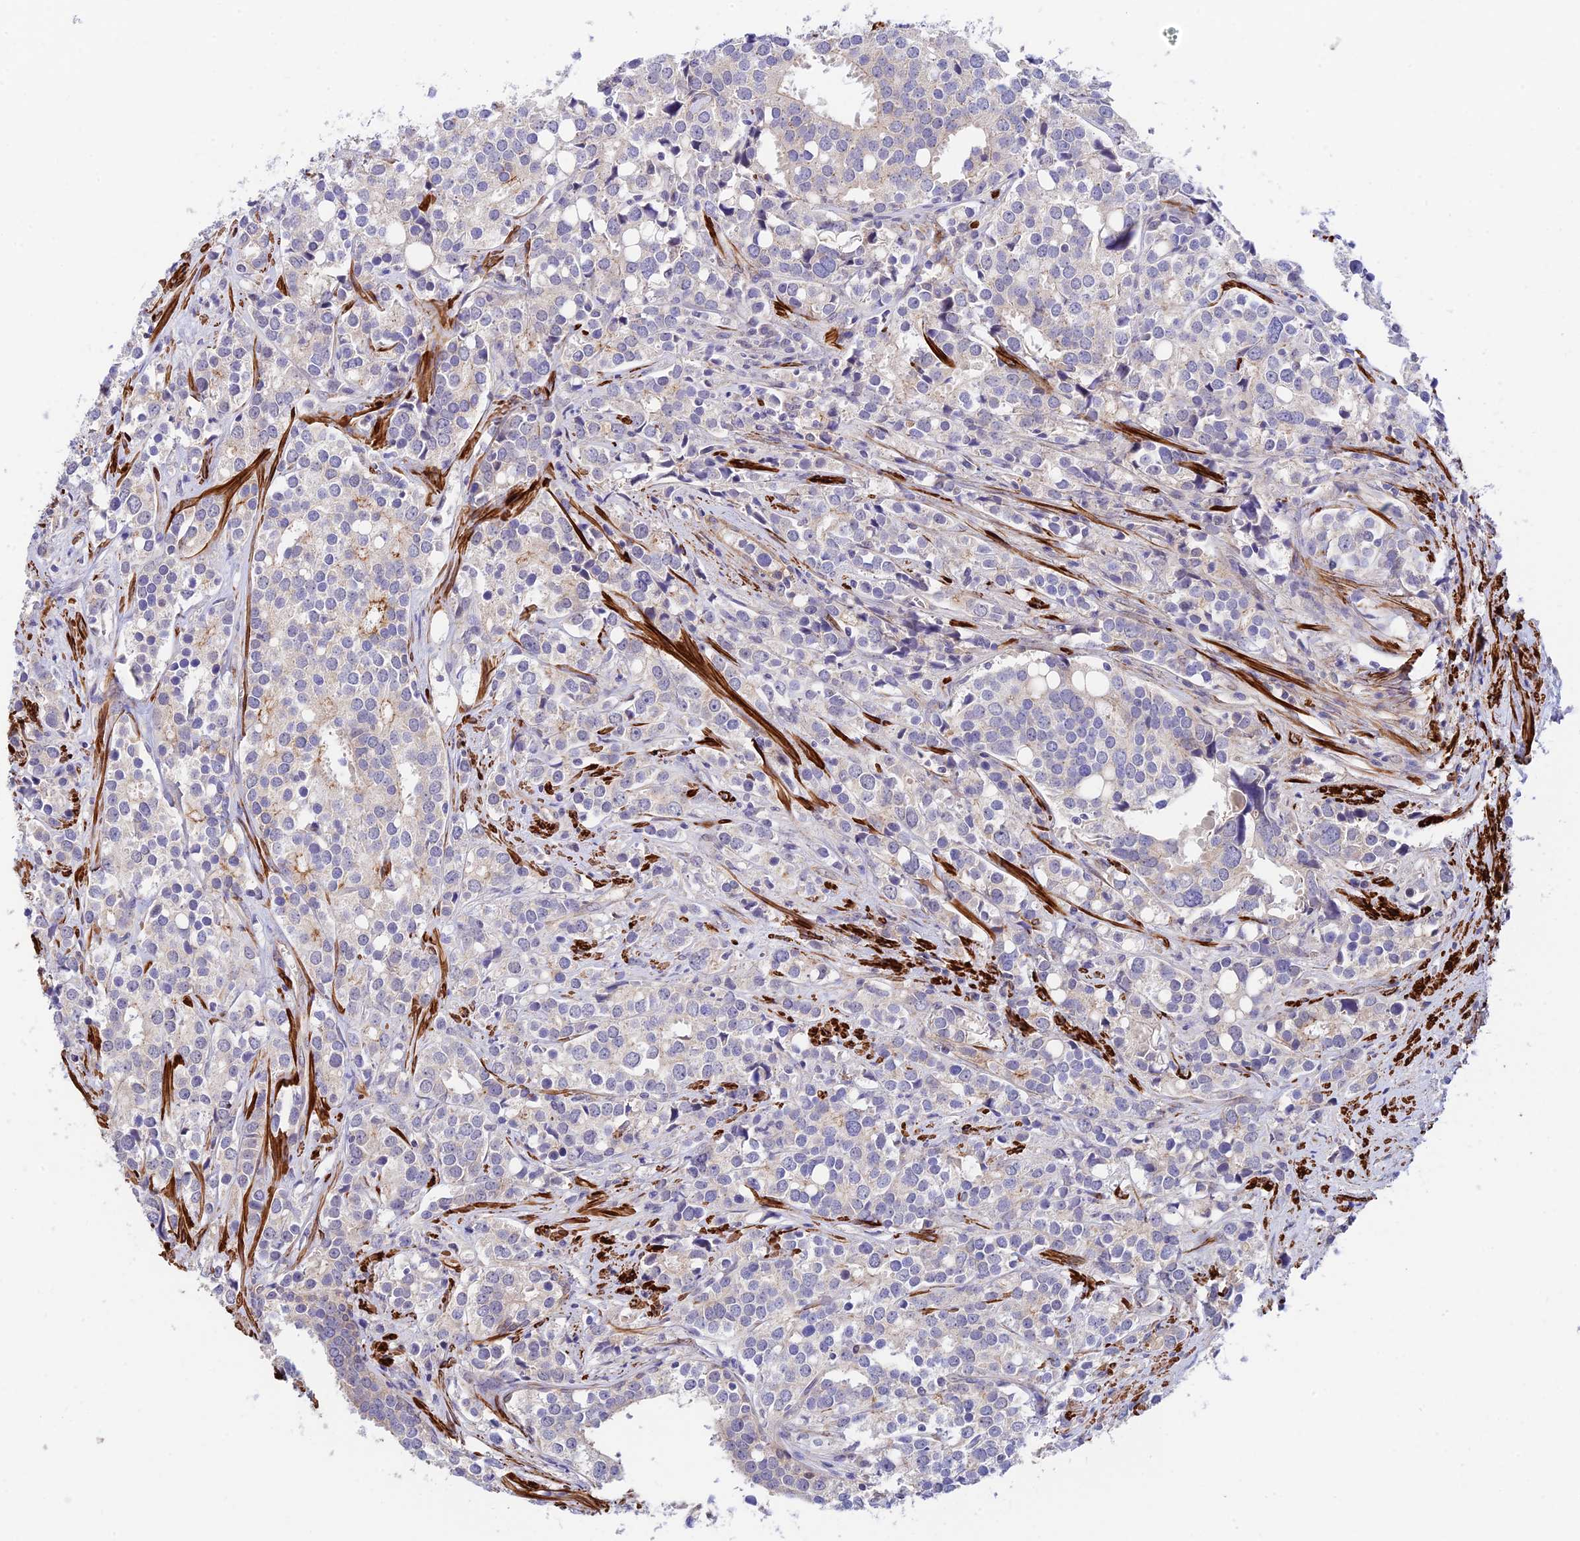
{"staining": {"intensity": "negative", "quantity": "none", "location": "none"}, "tissue": "prostate cancer", "cell_type": "Tumor cells", "image_type": "cancer", "snomed": [{"axis": "morphology", "description": "Adenocarcinoma, High grade"}, {"axis": "topography", "description": "Prostate"}], "caption": "A histopathology image of human prostate adenocarcinoma (high-grade) is negative for staining in tumor cells.", "gene": "ANKRD50", "patient": {"sex": "male", "age": 71}}